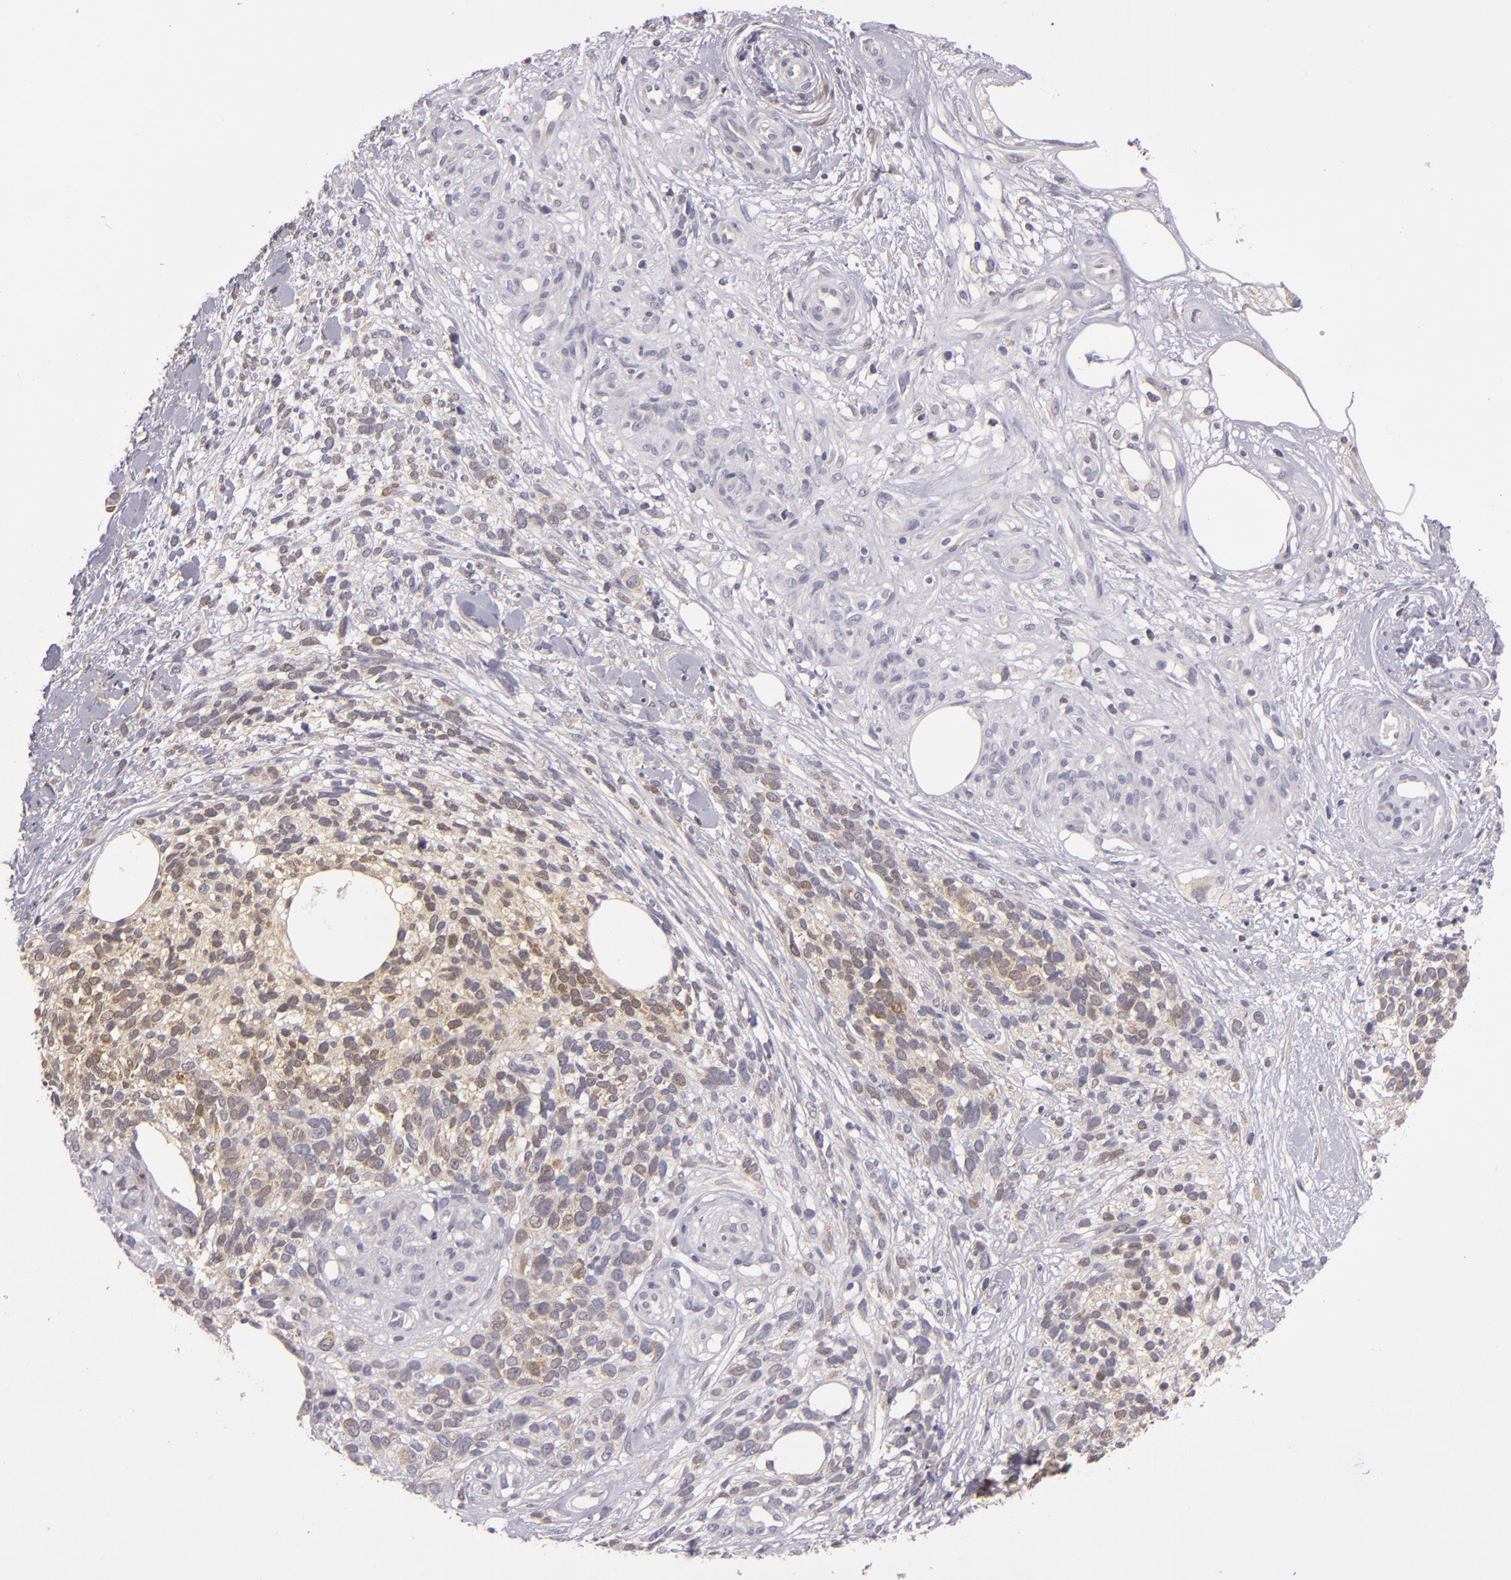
{"staining": {"intensity": "weak", "quantity": "25%-75%", "location": "cytoplasmic/membranous"}, "tissue": "melanoma", "cell_type": "Tumor cells", "image_type": "cancer", "snomed": [{"axis": "morphology", "description": "Malignant melanoma, NOS"}, {"axis": "topography", "description": "Skin"}], "caption": "Brown immunohistochemical staining in human melanoma displays weak cytoplasmic/membranous staining in about 25%-75% of tumor cells.", "gene": "FHIT", "patient": {"sex": "female", "age": 85}}